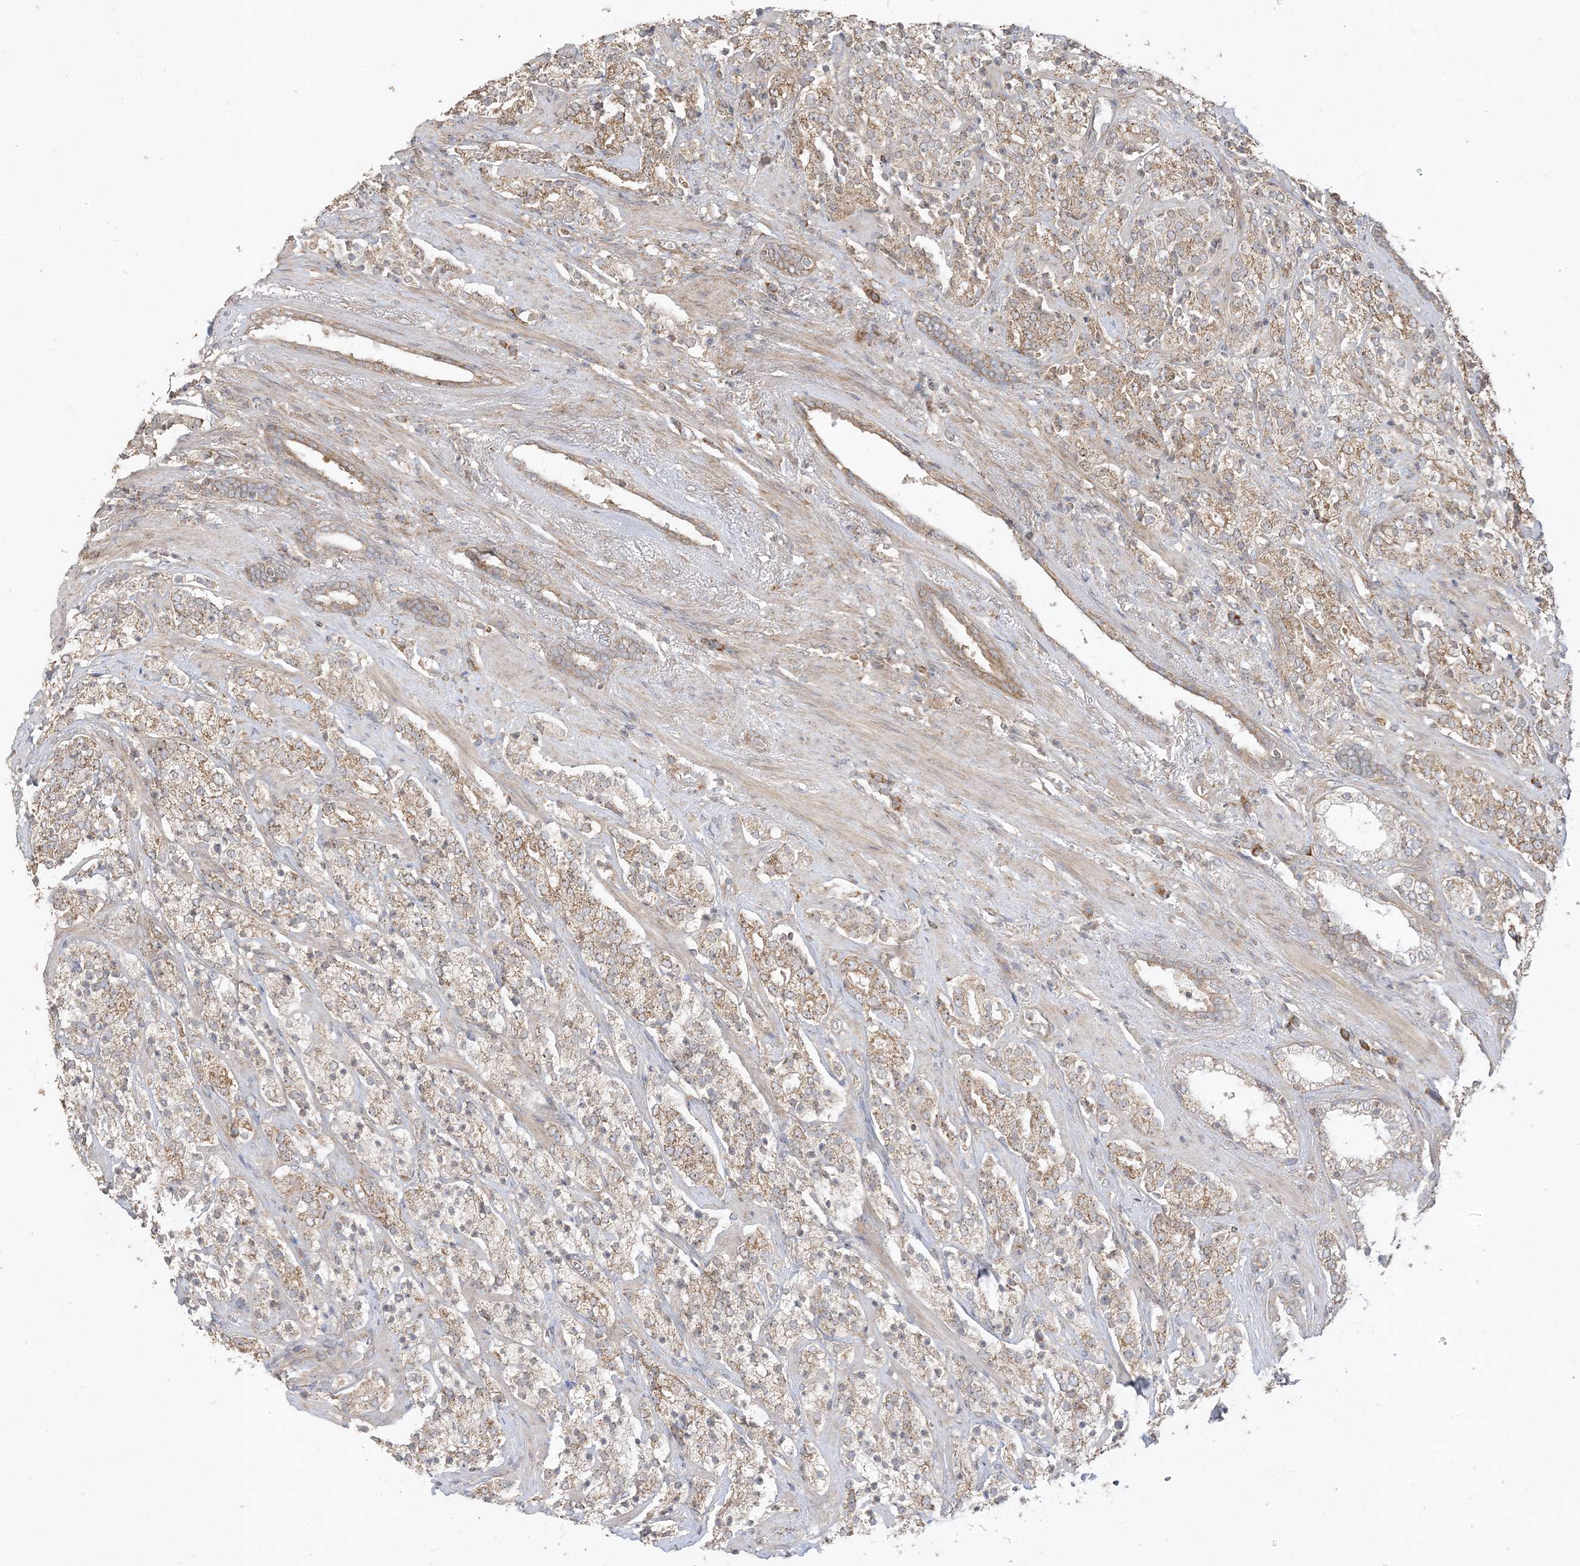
{"staining": {"intensity": "moderate", "quantity": ">75%", "location": "cytoplasmic/membranous"}, "tissue": "prostate cancer", "cell_type": "Tumor cells", "image_type": "cancer", "snomed": [{"axis": "morphology", "description": "Adenocarcinoma, High grade"}, {"axis": "topography", "description": "Prostate"}], "caption": "This micrograph displays IHC staining of human adenocarcinoma (high-grade) (prostate), with medium moderate cytoplasmic/membranous positivity in approximately >75% of tumor cells.", "gene": "SIRT3", "patient": {"sex": "male", "age": 71}}